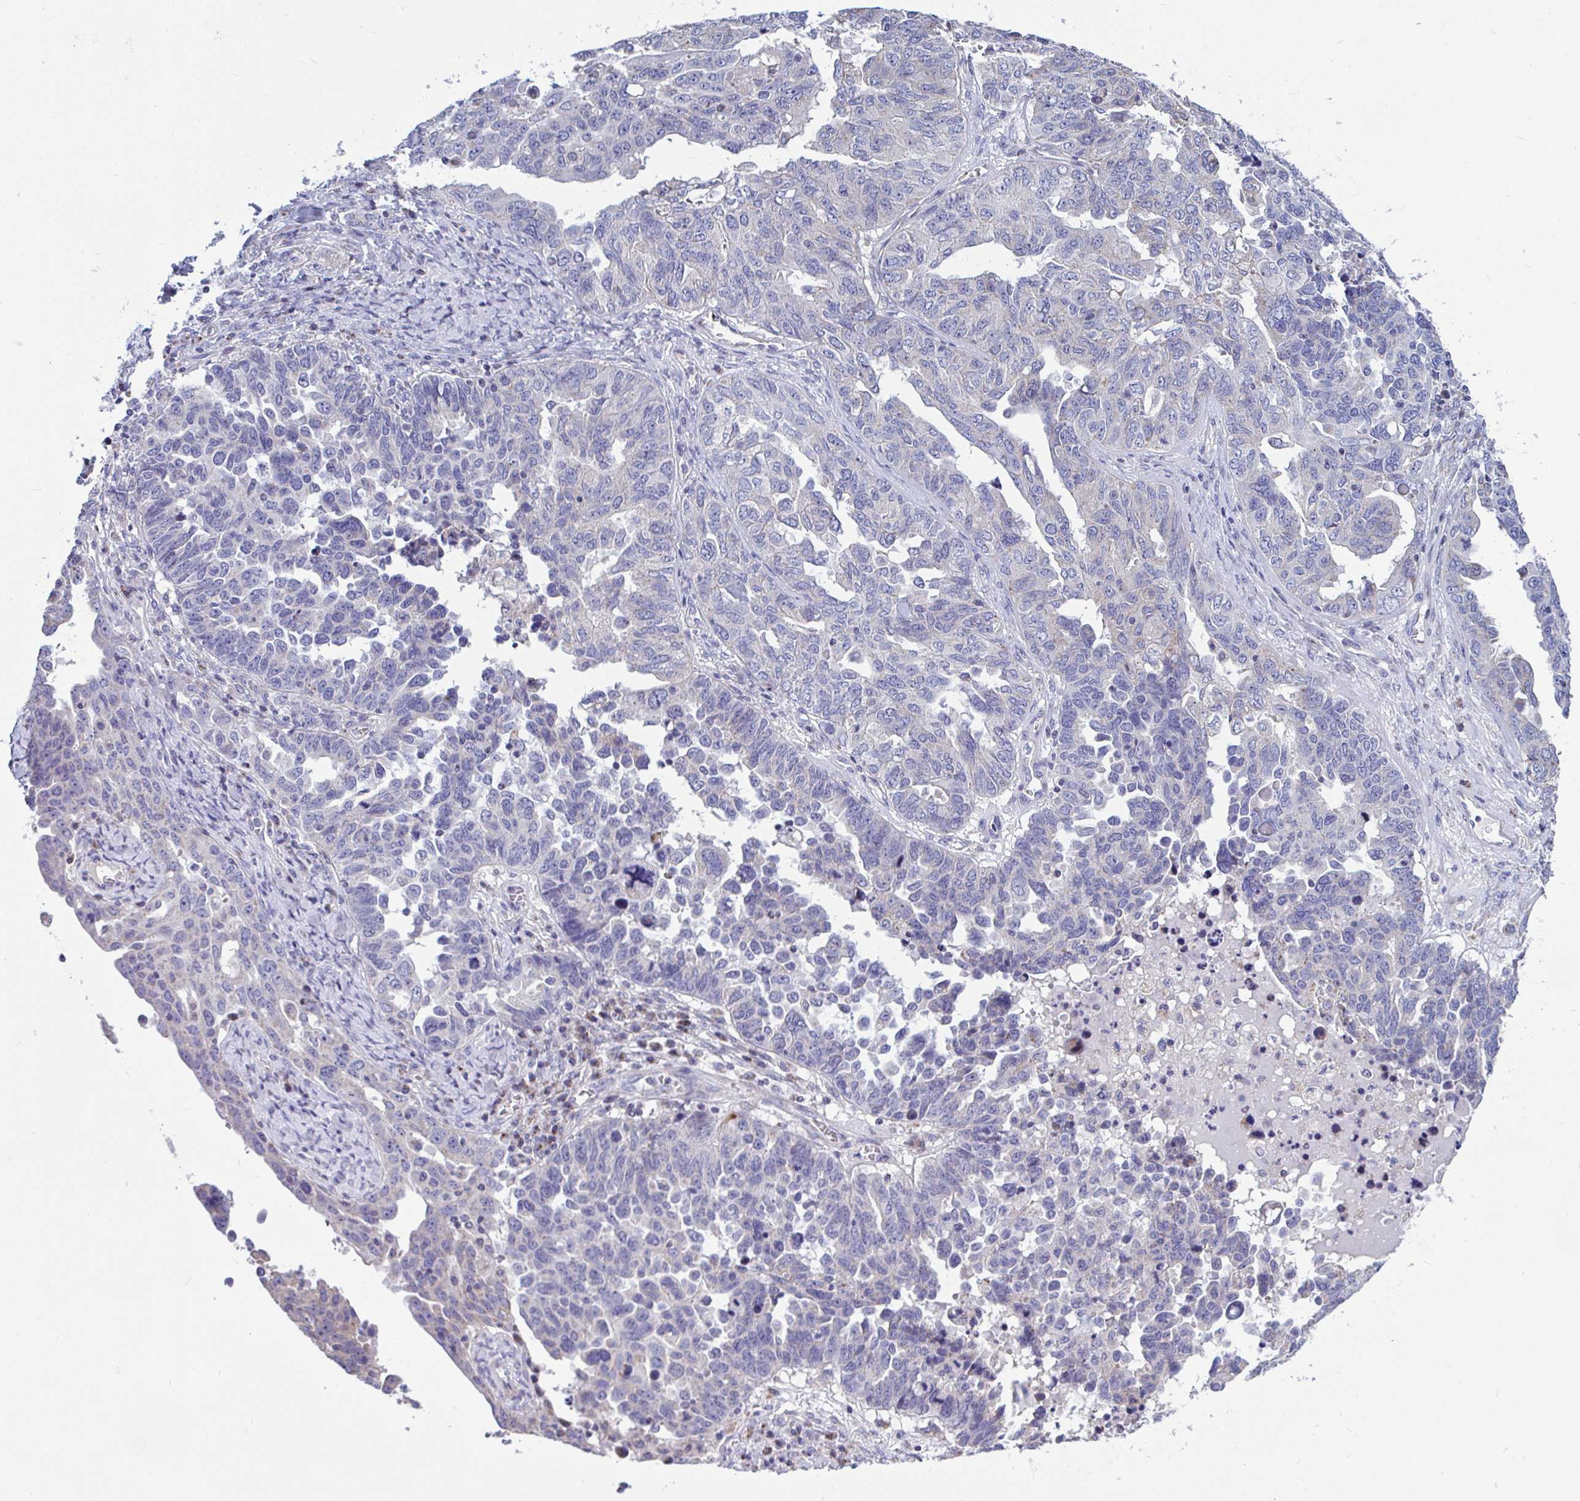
{"staining": {"intensity": "negative", "quantity": "none", "location": "none"}, "tissue": "ovarian cancer", "cell_type": "Tumor cells", "image_type": "cancer", "snomed": [{"axis": "morphology", "description": "Carcinoma, endometroid"}, {"axis": "topography", "description": "Ovary"}], "caption": "Immunohistochemistry micrograph of neoplastic tissue: human ovarian endometroid carcinoma stained with DAB demonstrates no significant protein staining in tumor cells.", "gene": "OR13A1", "patient": {"sex": "female", "age": 62}}